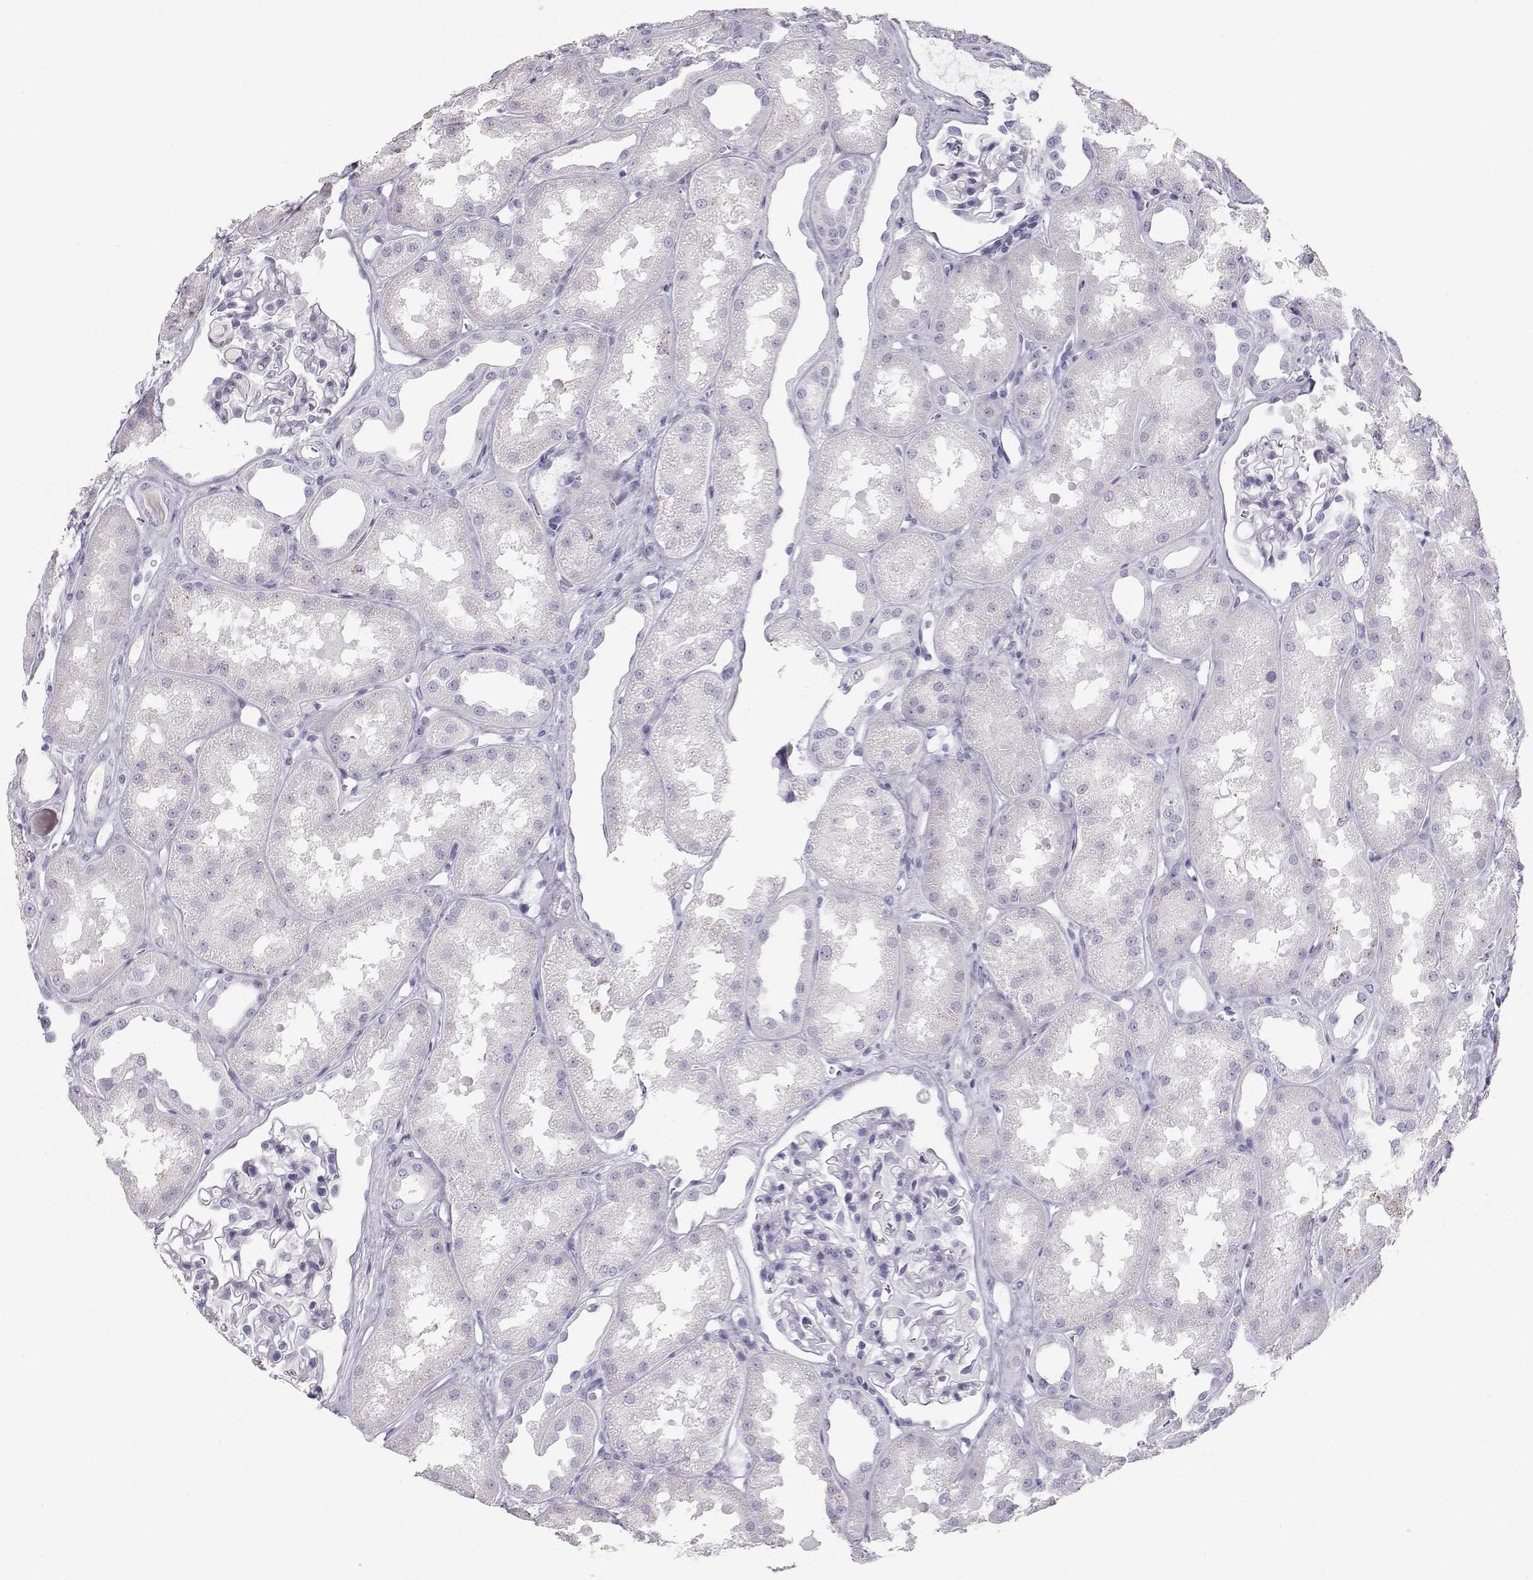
{"staining": {"intensity": "negative", "quantity": "none", "location": "none"}, "tissue": "kidney", "cell_type": "Cells in glomeruli", "image_type": "normal", "snomed": [{"axis": "morphology", "description": "Normal tissue, NOS"}, {"axis": "topography", "description": "Kidney"}], "caption": "Immunohistochemistry (IHC) image of benign human kidney stained for a protein (brown), which displays no expression in cells in glomeruli.", "gene": "TKTL1", "patient": {"sex": "male", "age": 61}}